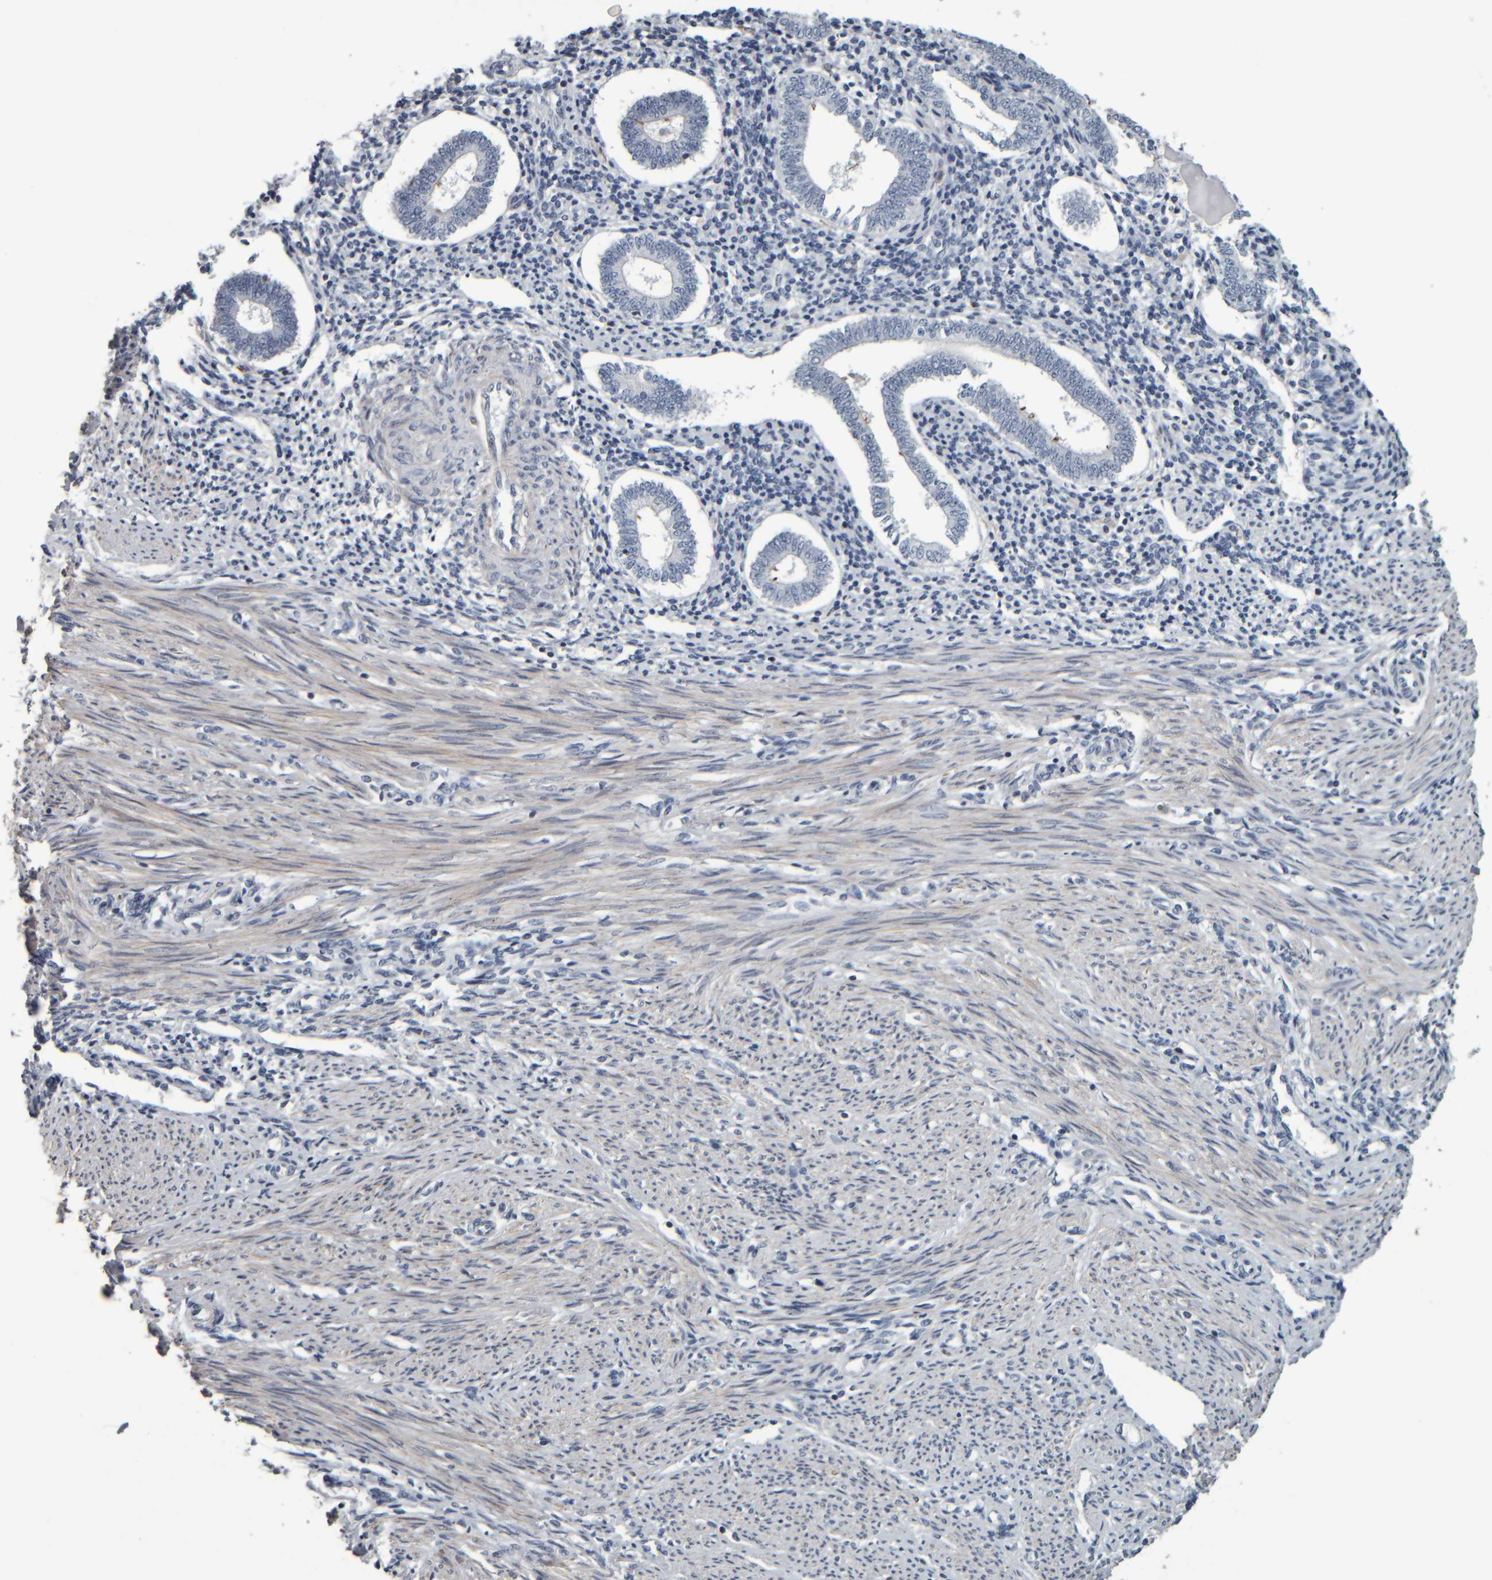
{"staining": {"intensity": "negative", "quantity": "none", "location": "none"}, "tissue": "endometrium", "cell_type": "Cells in endometrial stroma", "image_type": "normal", "snomed": [{"axis": "morphology", "description": "Normal tissue, NOS"}, {"axis": "topography", "description": "Endometrium"}], "caption": "This image is of benign endometrium stained with IHC to label a protein in brown with the nuclei are counter-stained blue. There is no expression in cells in endometrial stroma. (DAB (3,3'-diaminobenzidine) IHC visualized using brightfield microscopy, high magnification).", "gene": "CAVIN4", "patient": {"sex": "female", "age": 42}}